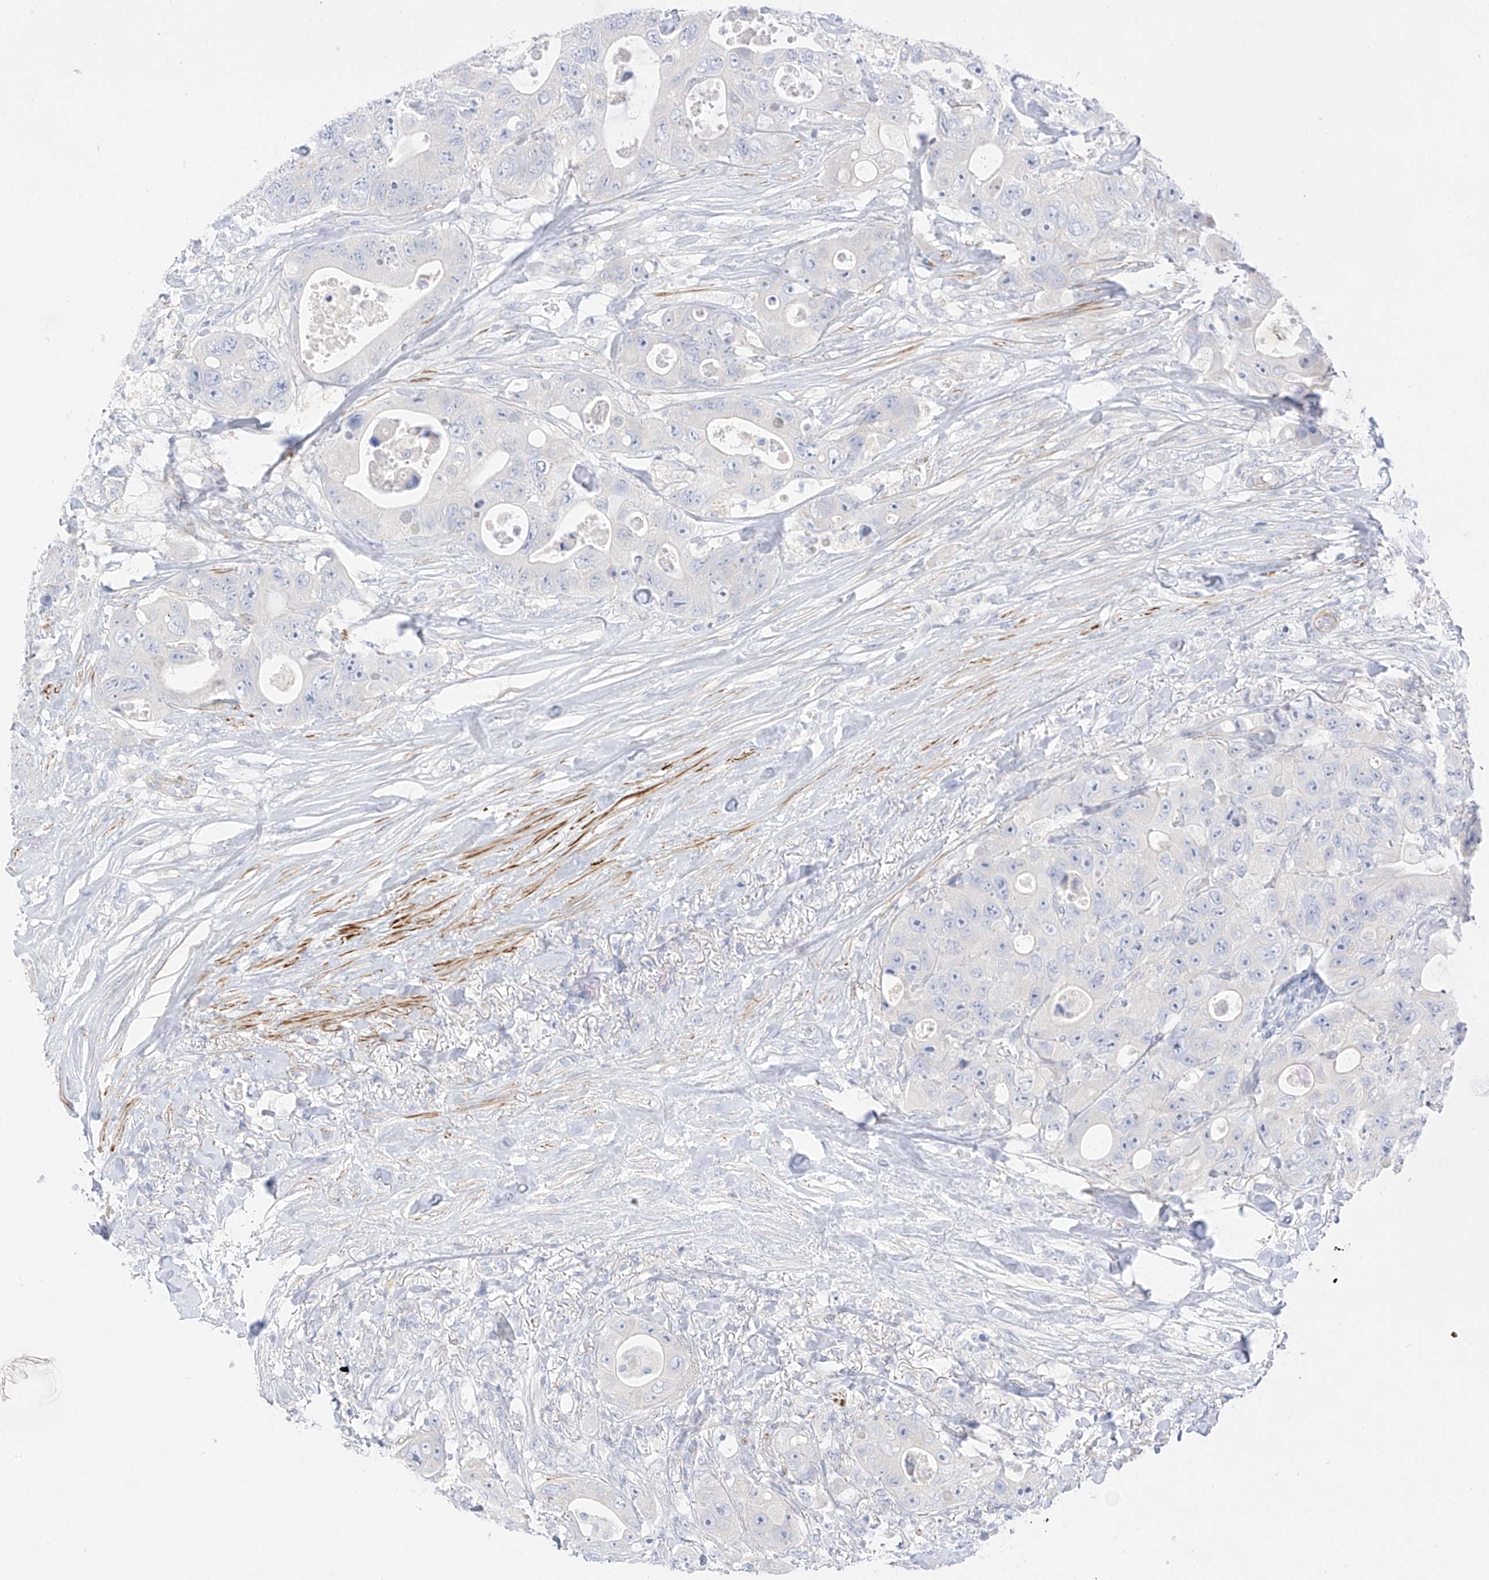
{"staining": {"intensity": "negative", "quantity": "none", "location": "none"}, "tissue": "colorectal cancer", "cell_type": "Tumor cells", "image_type": "cancer", "snomed": [{"axis": "morphology", "description": "Adenocarcinoma, NOS"}, {"axis": "topography", "description": "Colon"}], "caption": "A micrograph of human colorectal cancer is negative for staining in tumor cells.", "gene": "ST3GAL5", "patient": {"sex": "female", "age": 46}}